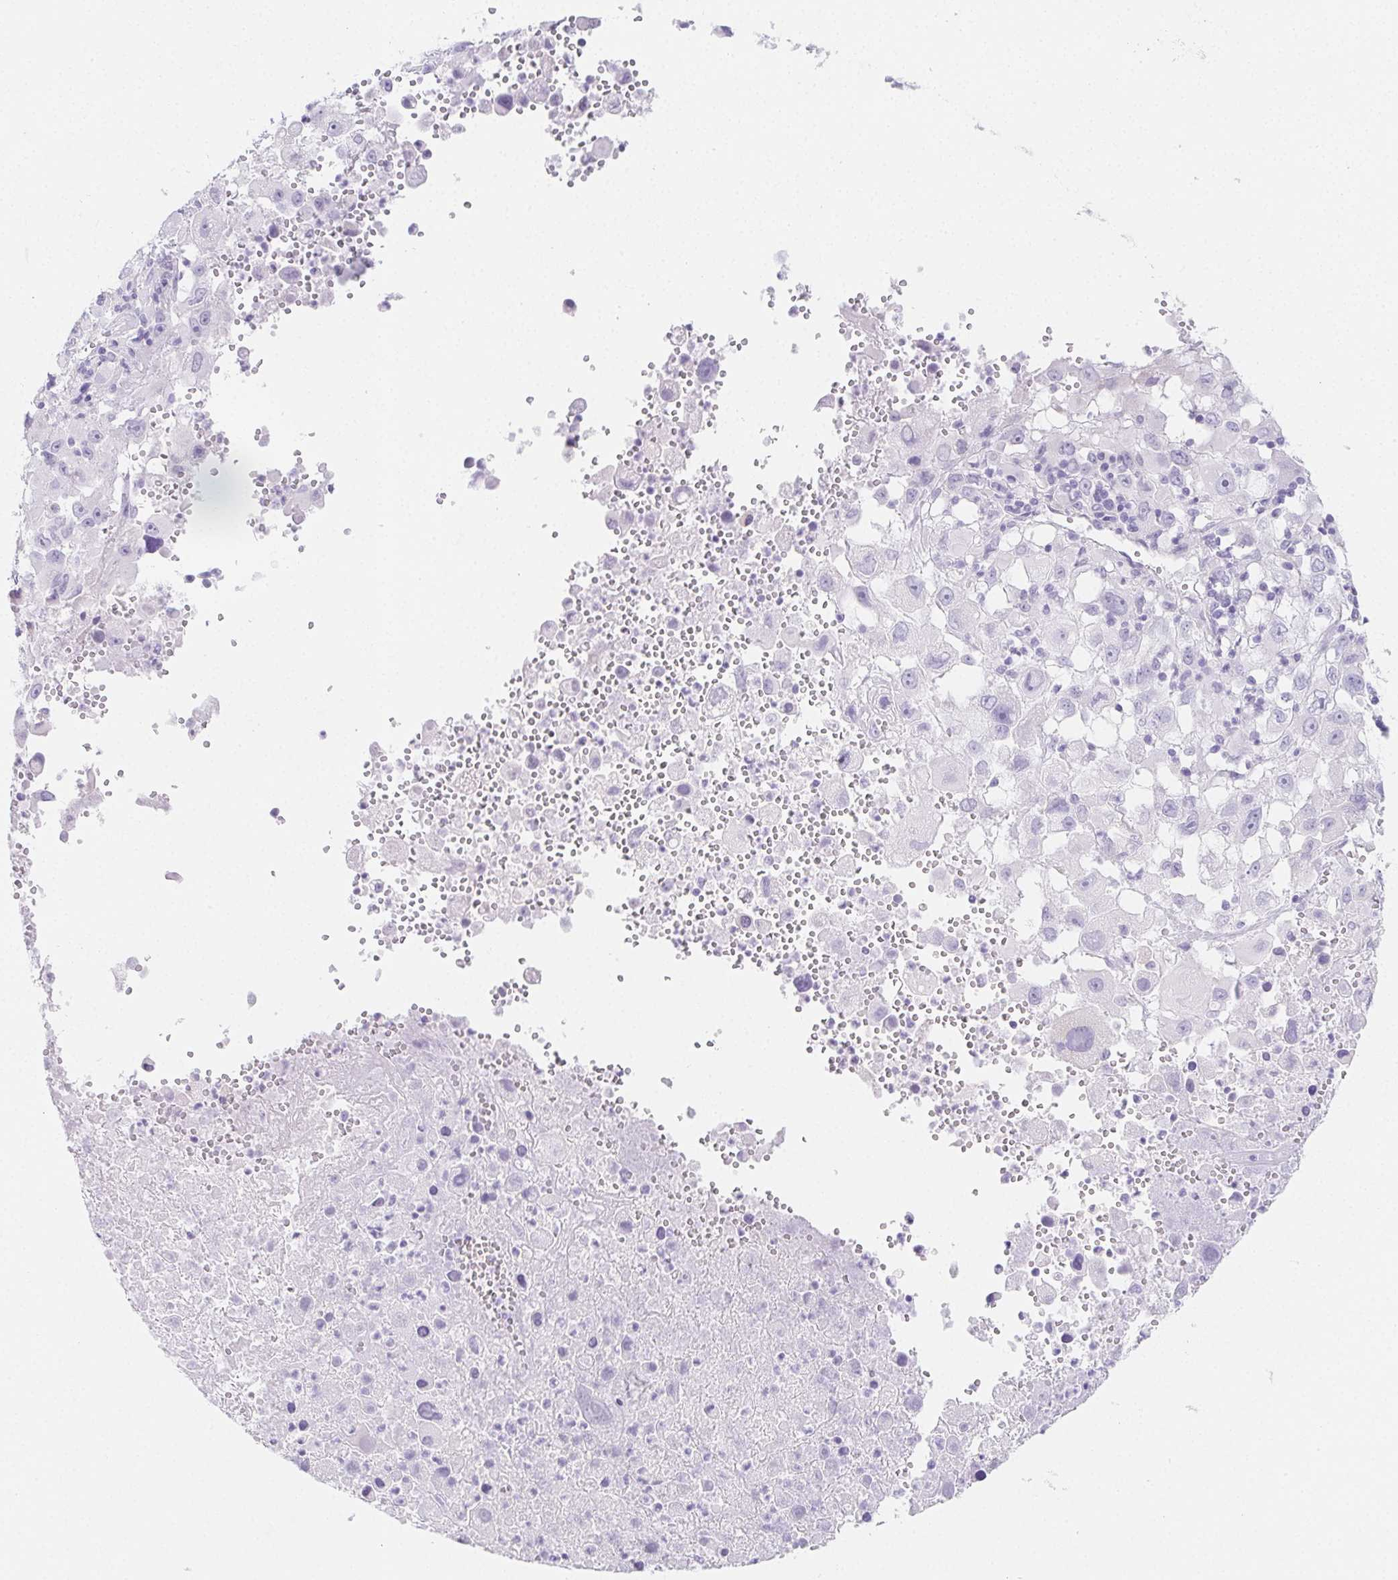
{"staining": {"intensity": "negative", "quantity": "none", "location": "none"}, "tissue": "melanoma", "cell_type": "Tumor cells", "image_type": "cancer", "snomed": [{"axis": "morphology", "description": "Malignant melanoma, Metastatic site"}, {"axis": "topography", "description": "Soft tissue"}], "caption": "Tumor cells are negative for protein expression in human melanoma.", "gene": "HRC", "patient": {"sex": "male", "age": 50}}